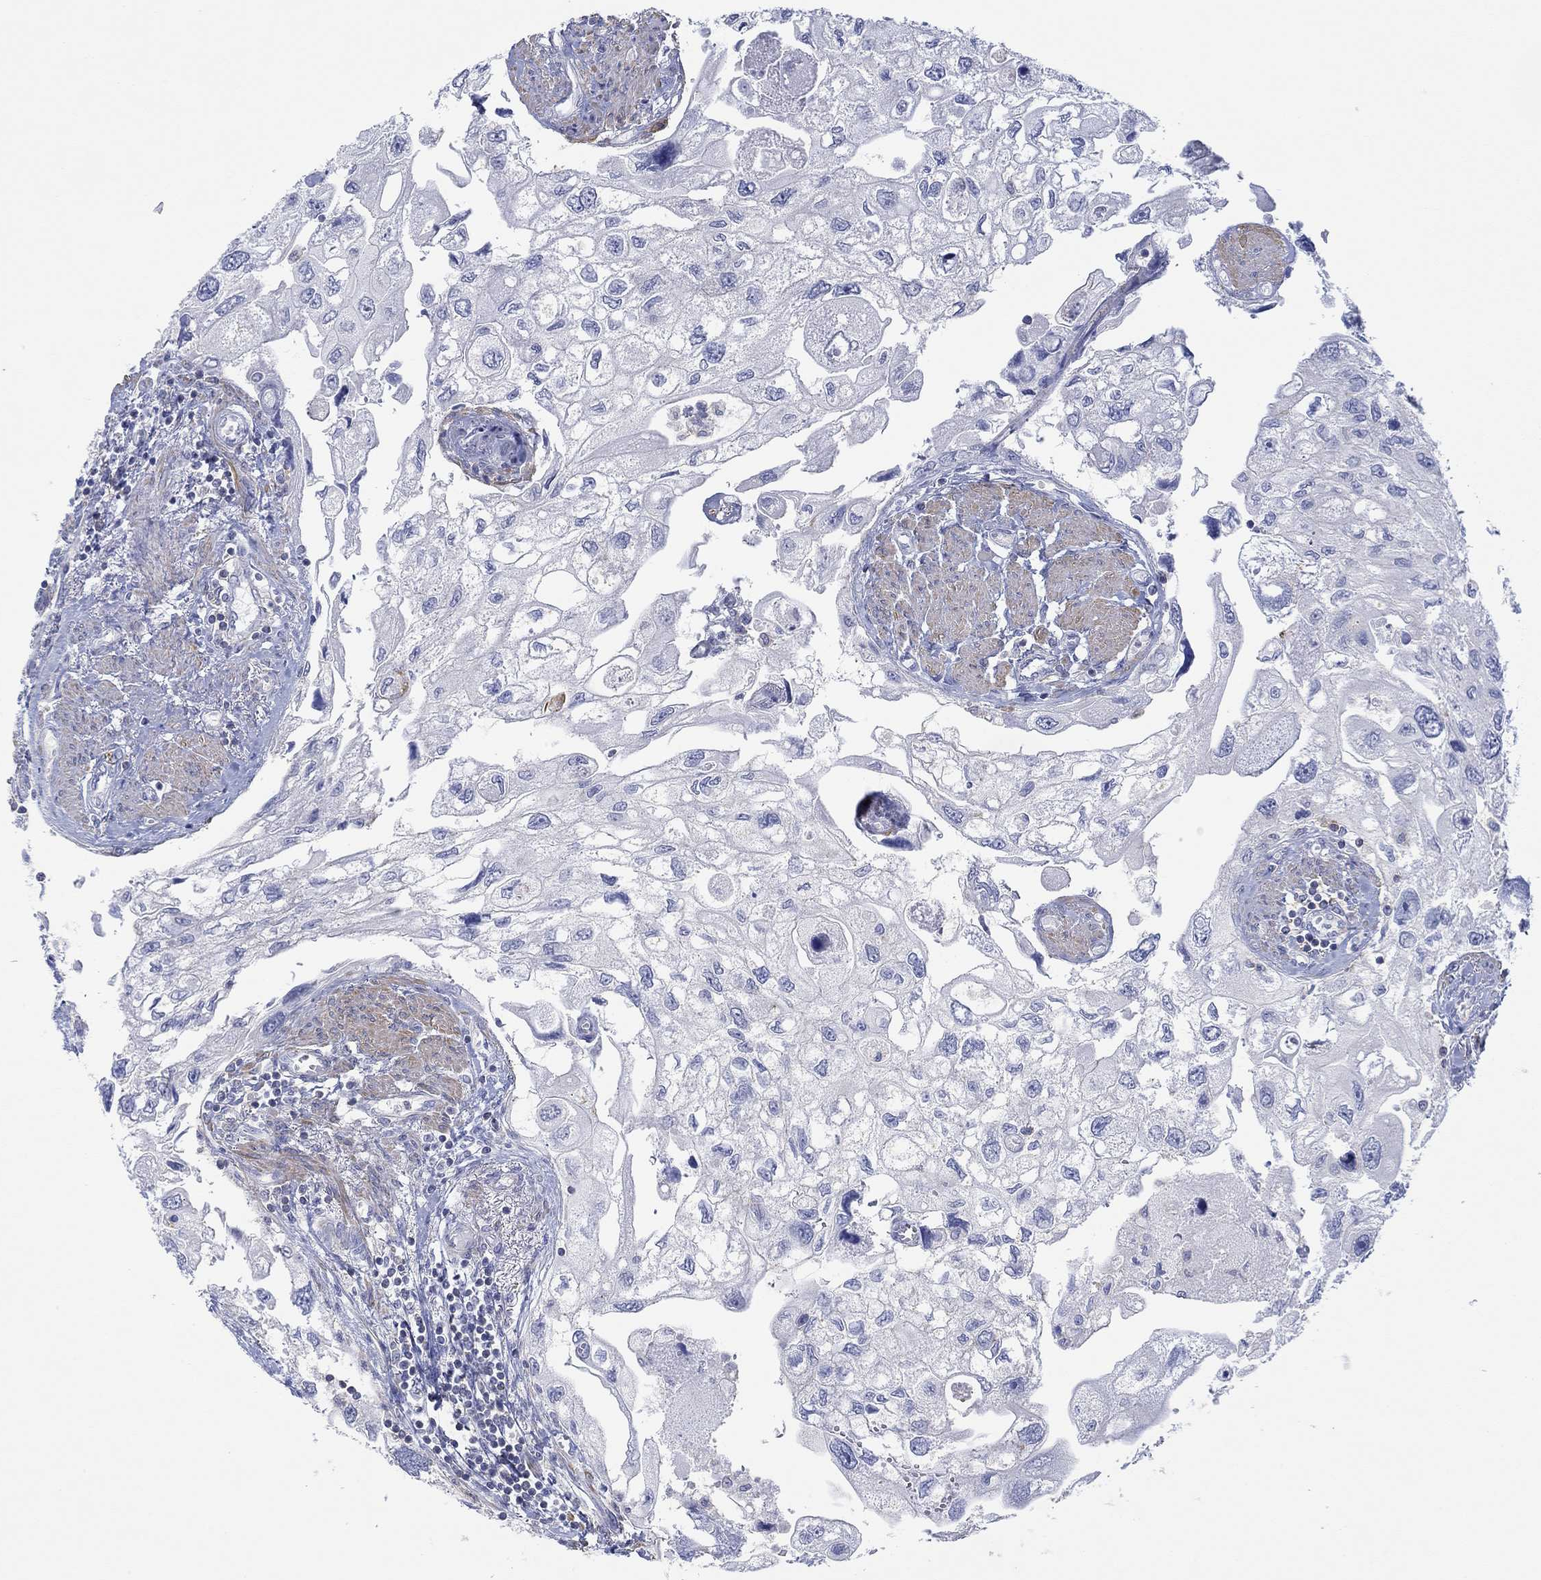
{"staining": {"intensity": "negative", "quantity": "none", "location": "none"}, "tissue": "urothelial cancer", "cell_type": "Tumor cells", "image_type": "cancer", "snomed": [{"axis": "morphology", "description": "Urothelial carcinoma, High grade"}, {"axis": "topography", "description": "Urinary bladder"}], "caption": "Immunohistochemical staining of urothelial cancer exhibits no significant expression in tumor cells.", "gene": "PPIL6", "patient": {"sex": "male", "age": 59}}